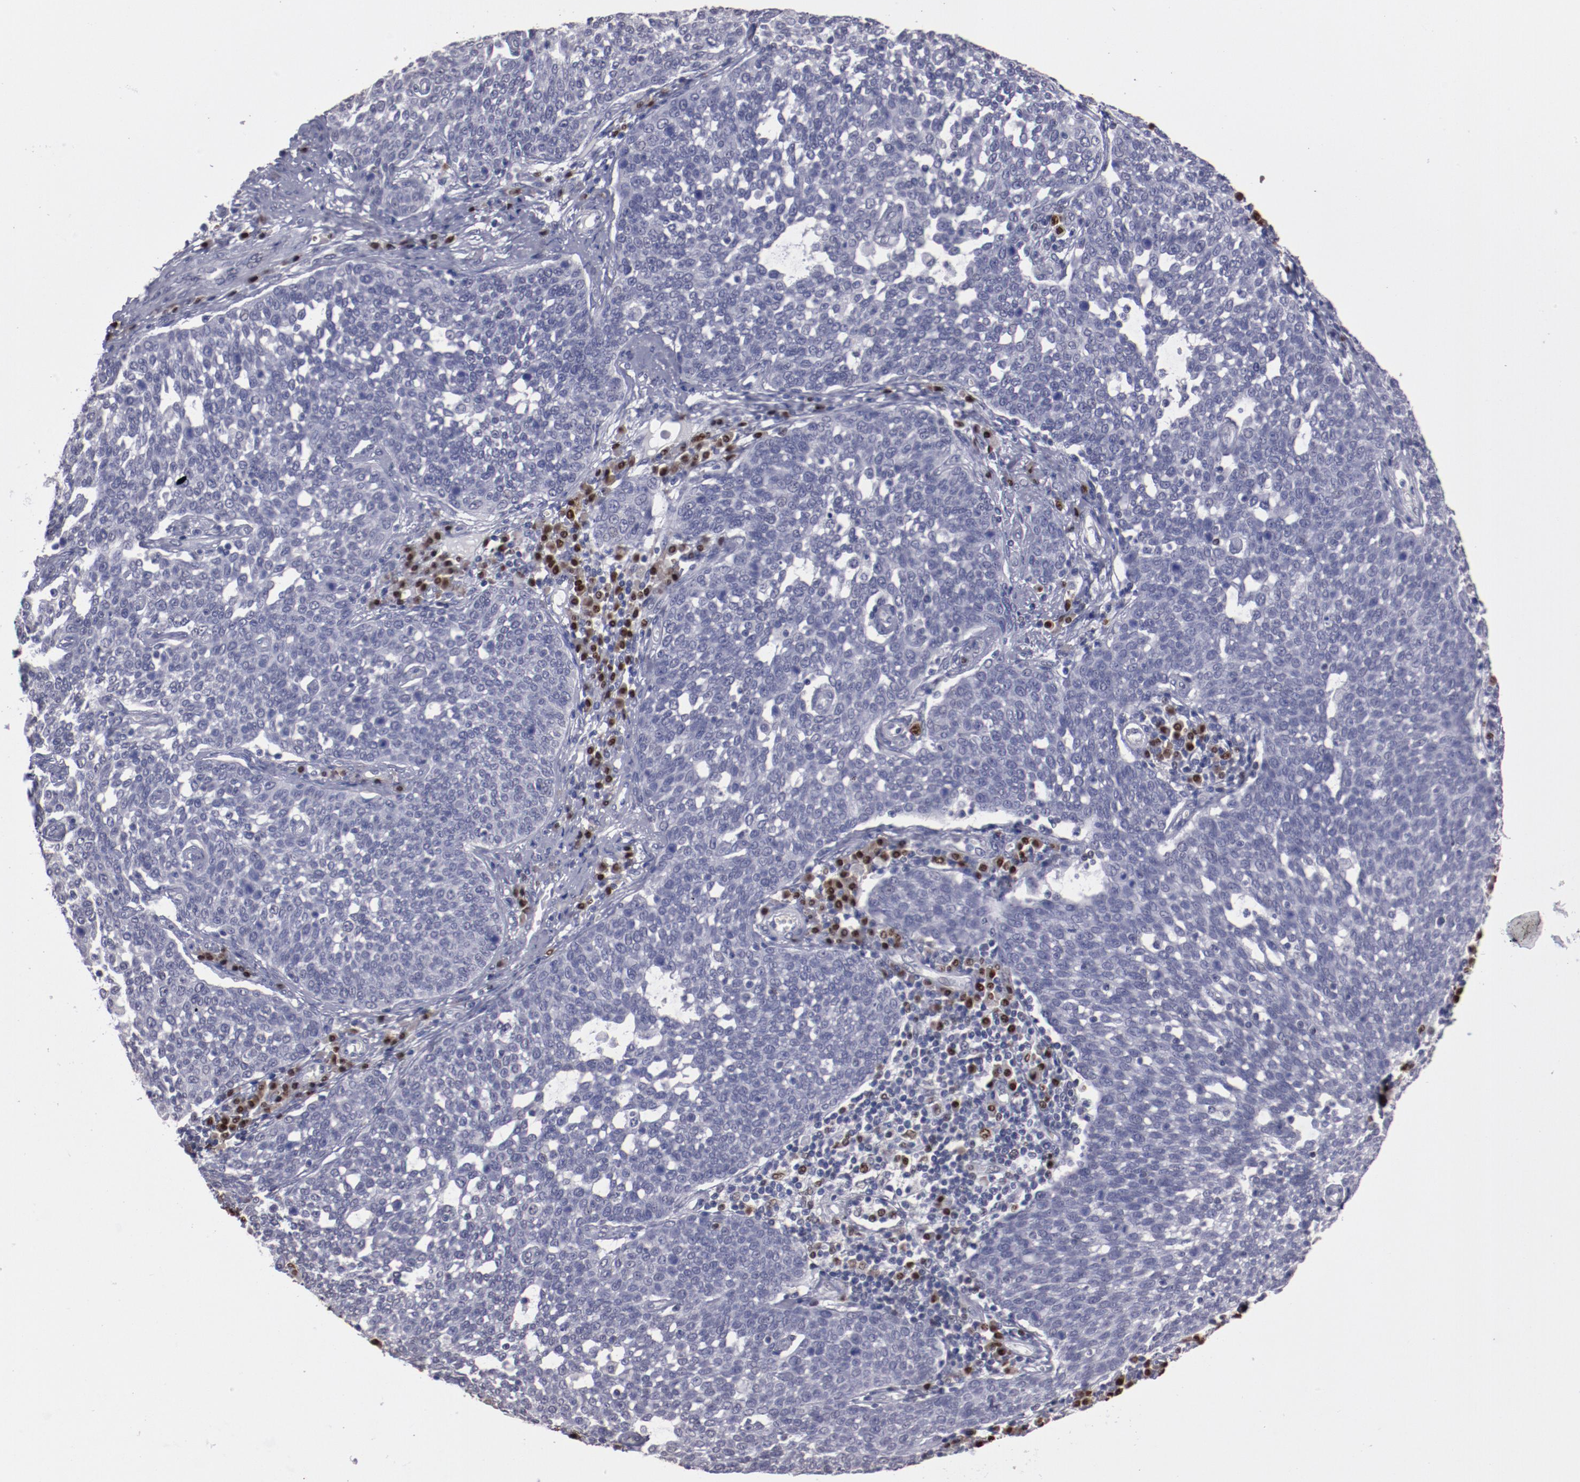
{"staining": {"intensity": "negative", "quantity": "none", "location": "none"}, "tissue": "cervical cancer", "cell_type": "Tumor cells", "image_type": "cancer", "snomed": [{"axis": "morphology", "description": "Squamous cell carcinoma, NOS"}, {"axis": "topography", "description": "Cervix"}], "caption": "DAB (3,3'-diaminobenzidine) immunohistochemical staining of cervical squamous cell carcinoma demonstrates no significant expression in tumor cells.", "gene": "IRF4", "patient": {"sex": "female", "age": 34}}